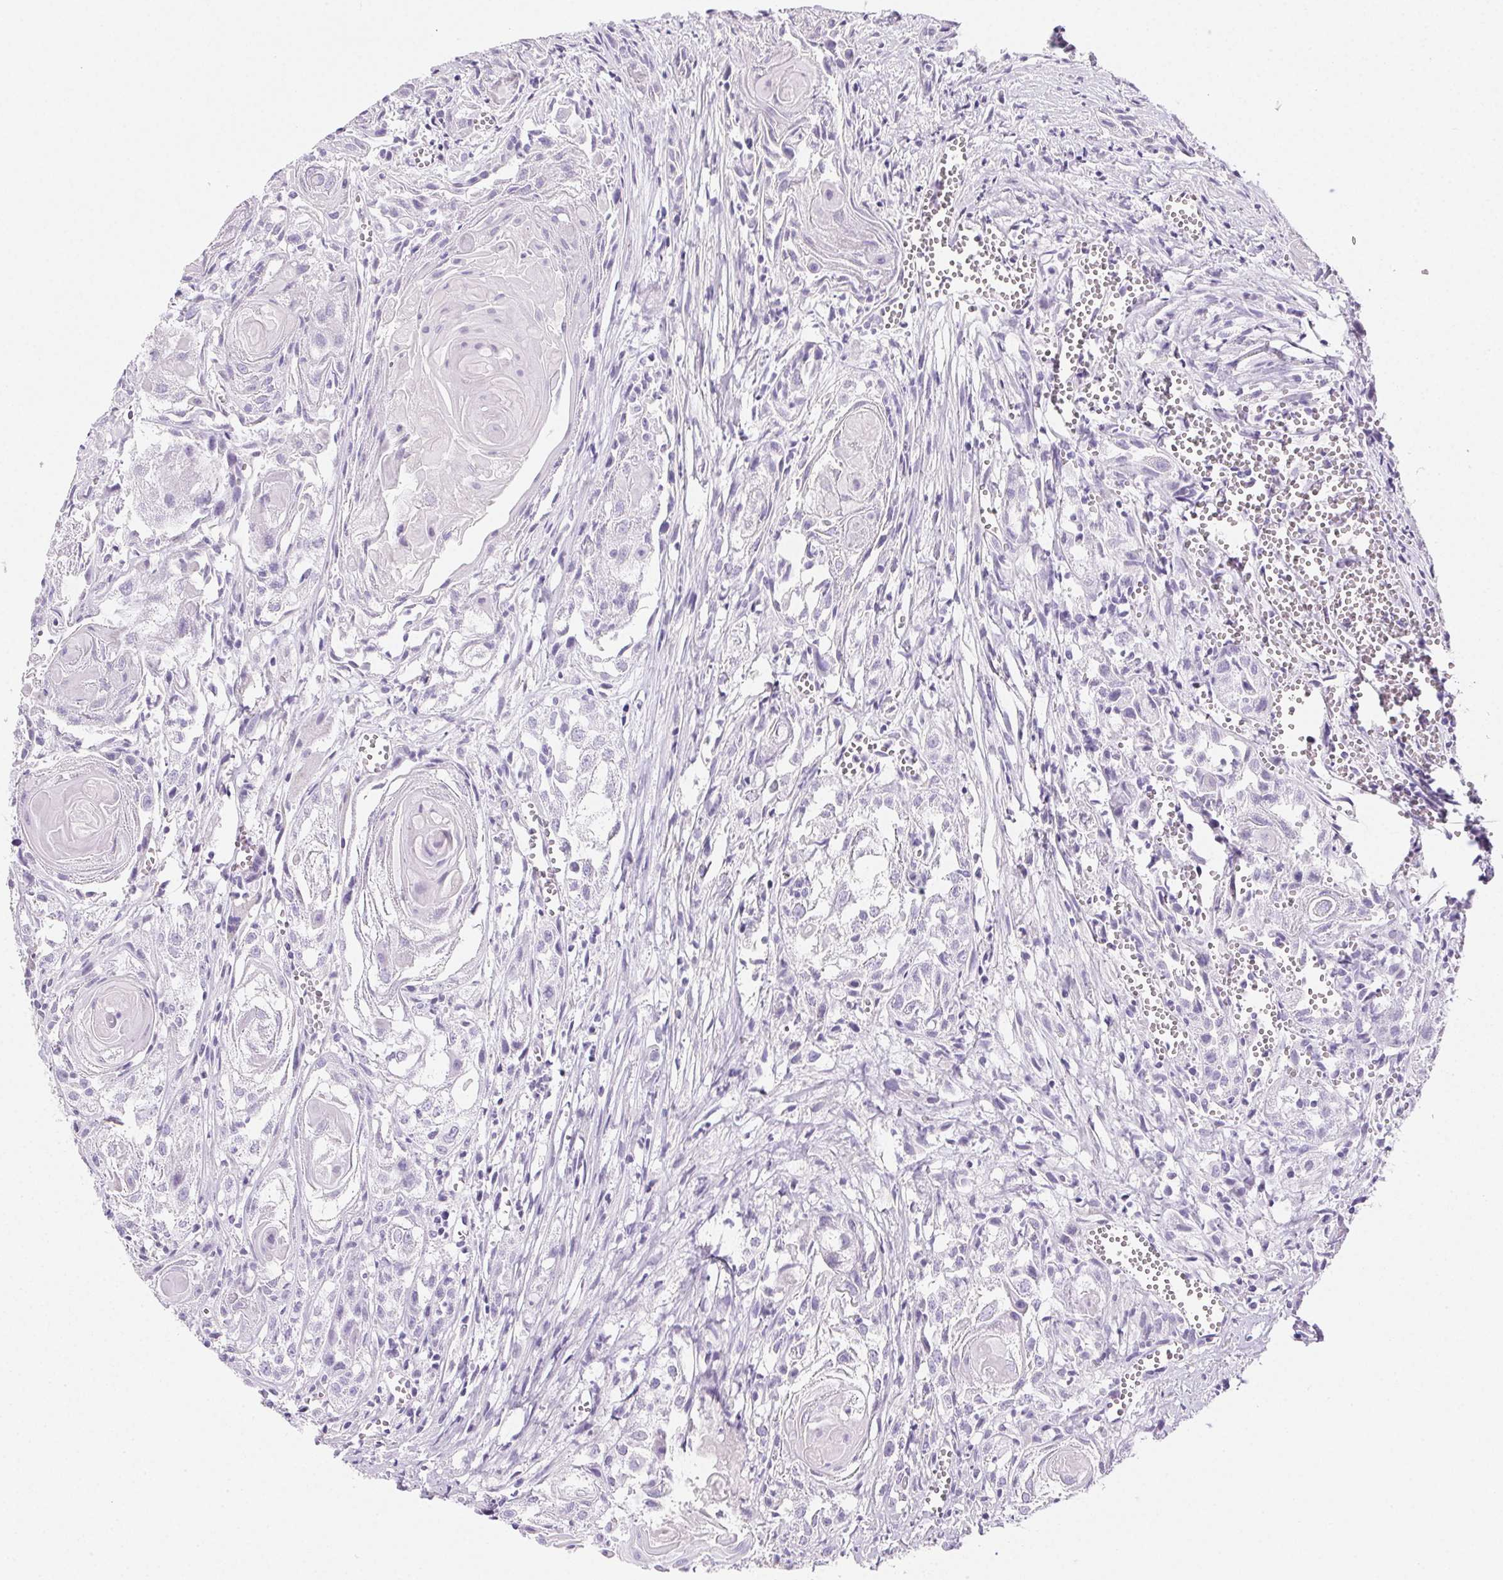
{"staining": {"intensity": "negative", "quantity": "none", "location": "none"}, "tissue": "head and neck cancer", "cell_type": "Tumor cells", "image_type": "cancer", "snomed": [{"axis": "morphology", "description": "Squamous cell carcinoma, NOS"}, {"axis": "topography", "description": "Head-Neck"}], "caption": "Tumor cells show no significant protein positivity in head and neck cancer (squamous cell carcinoma).", "gene": "PRSS3", "patient": {"sex": "female", "age": 80}}